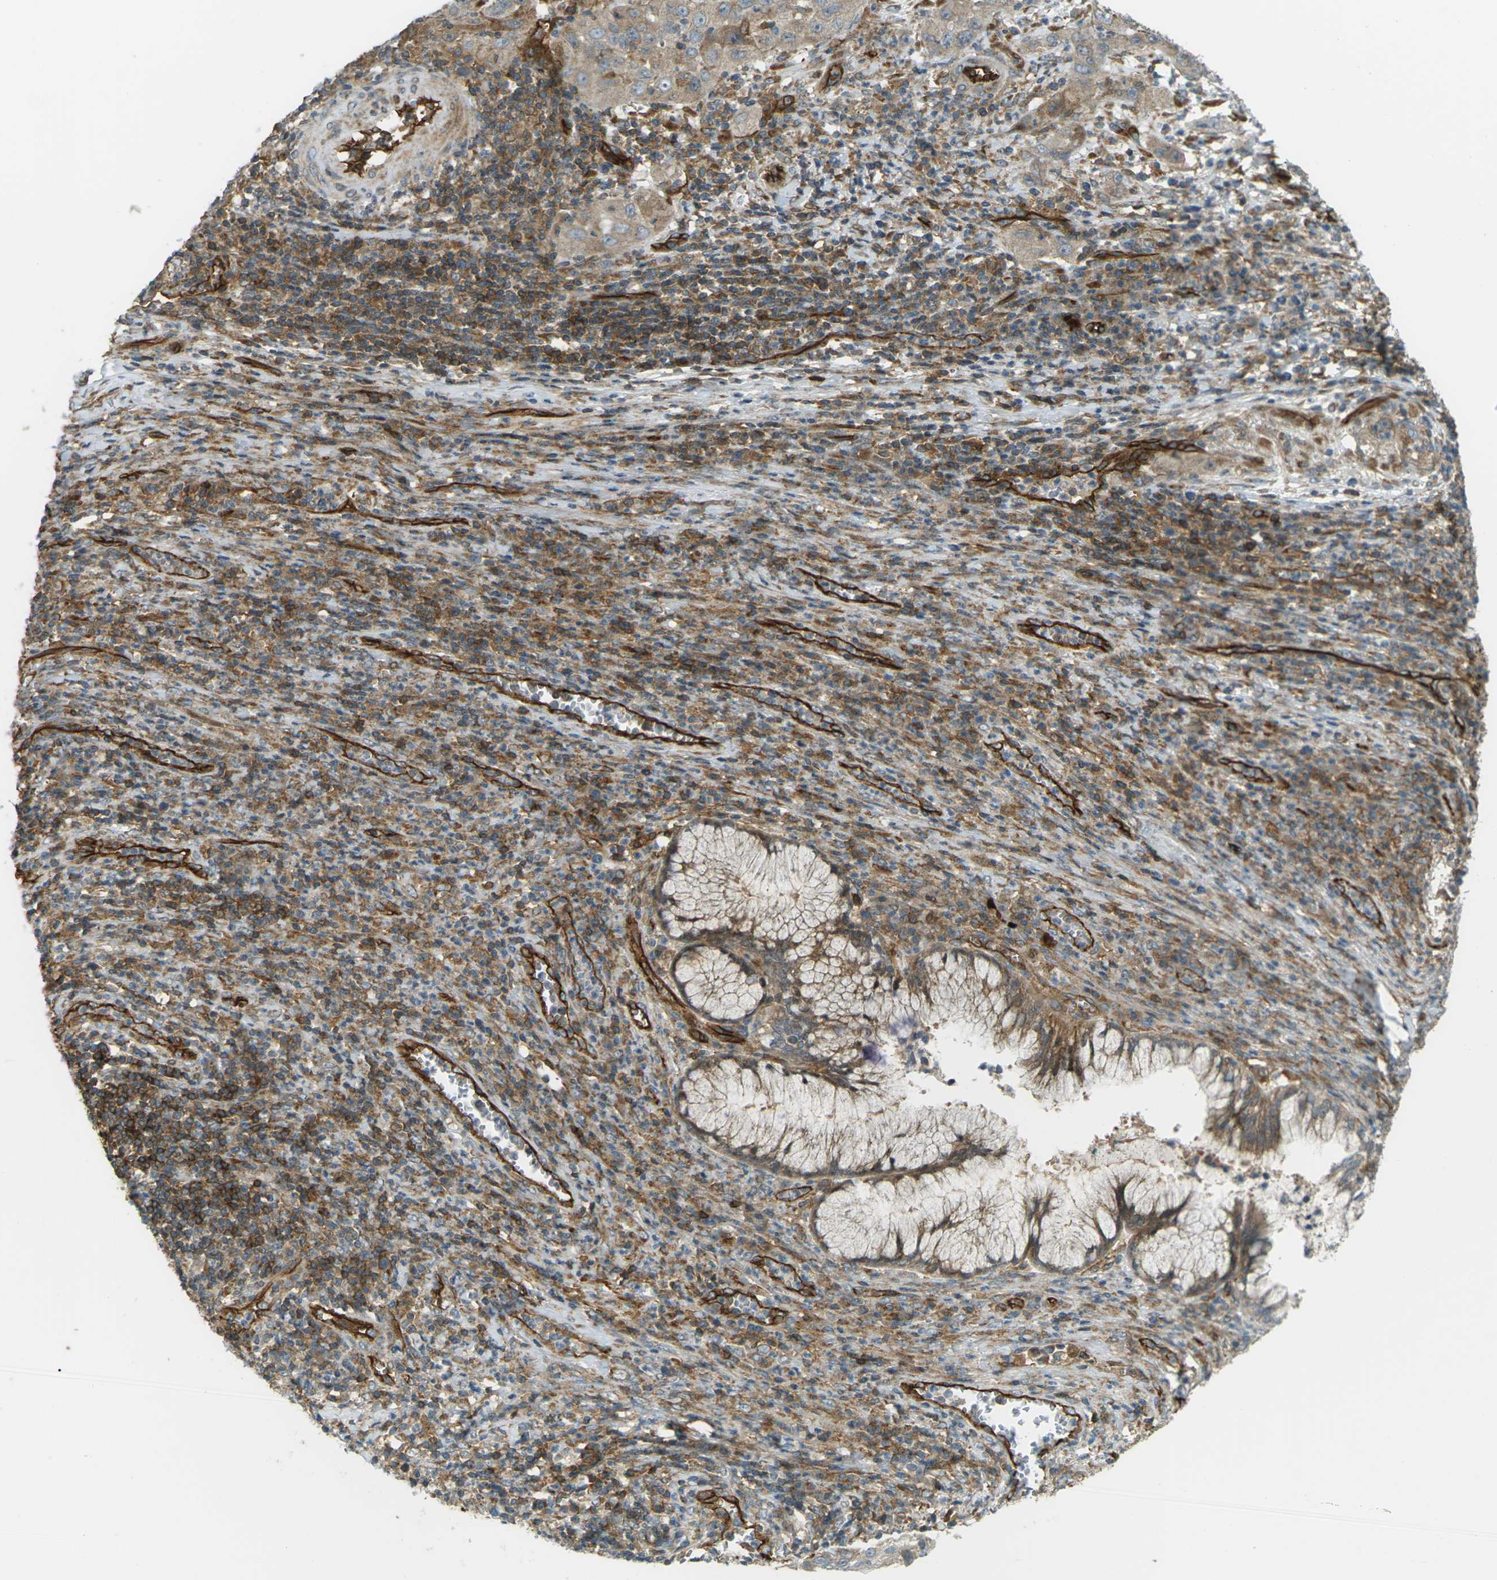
{"staining": {"intensity": "moderate", "quantity": ">75%", "location": "cytoplasmic/membranous"}, "tissue": "cervical cancer", "cell_type": "Tumor cells", "image_type": "cancer", "snomed": [{"axis": "morphology", "description": "Squamous cell carcinoma, NOS"}, {"axis": "topography", "description": "Cervix"}], "caption": "Human cervical cancer (squamous cell carcinoma) stained with a protein marker displays moderate staining in tumor cells.", "gene": "S1PR1", "patient": {"sex": "female", "age": 32}}